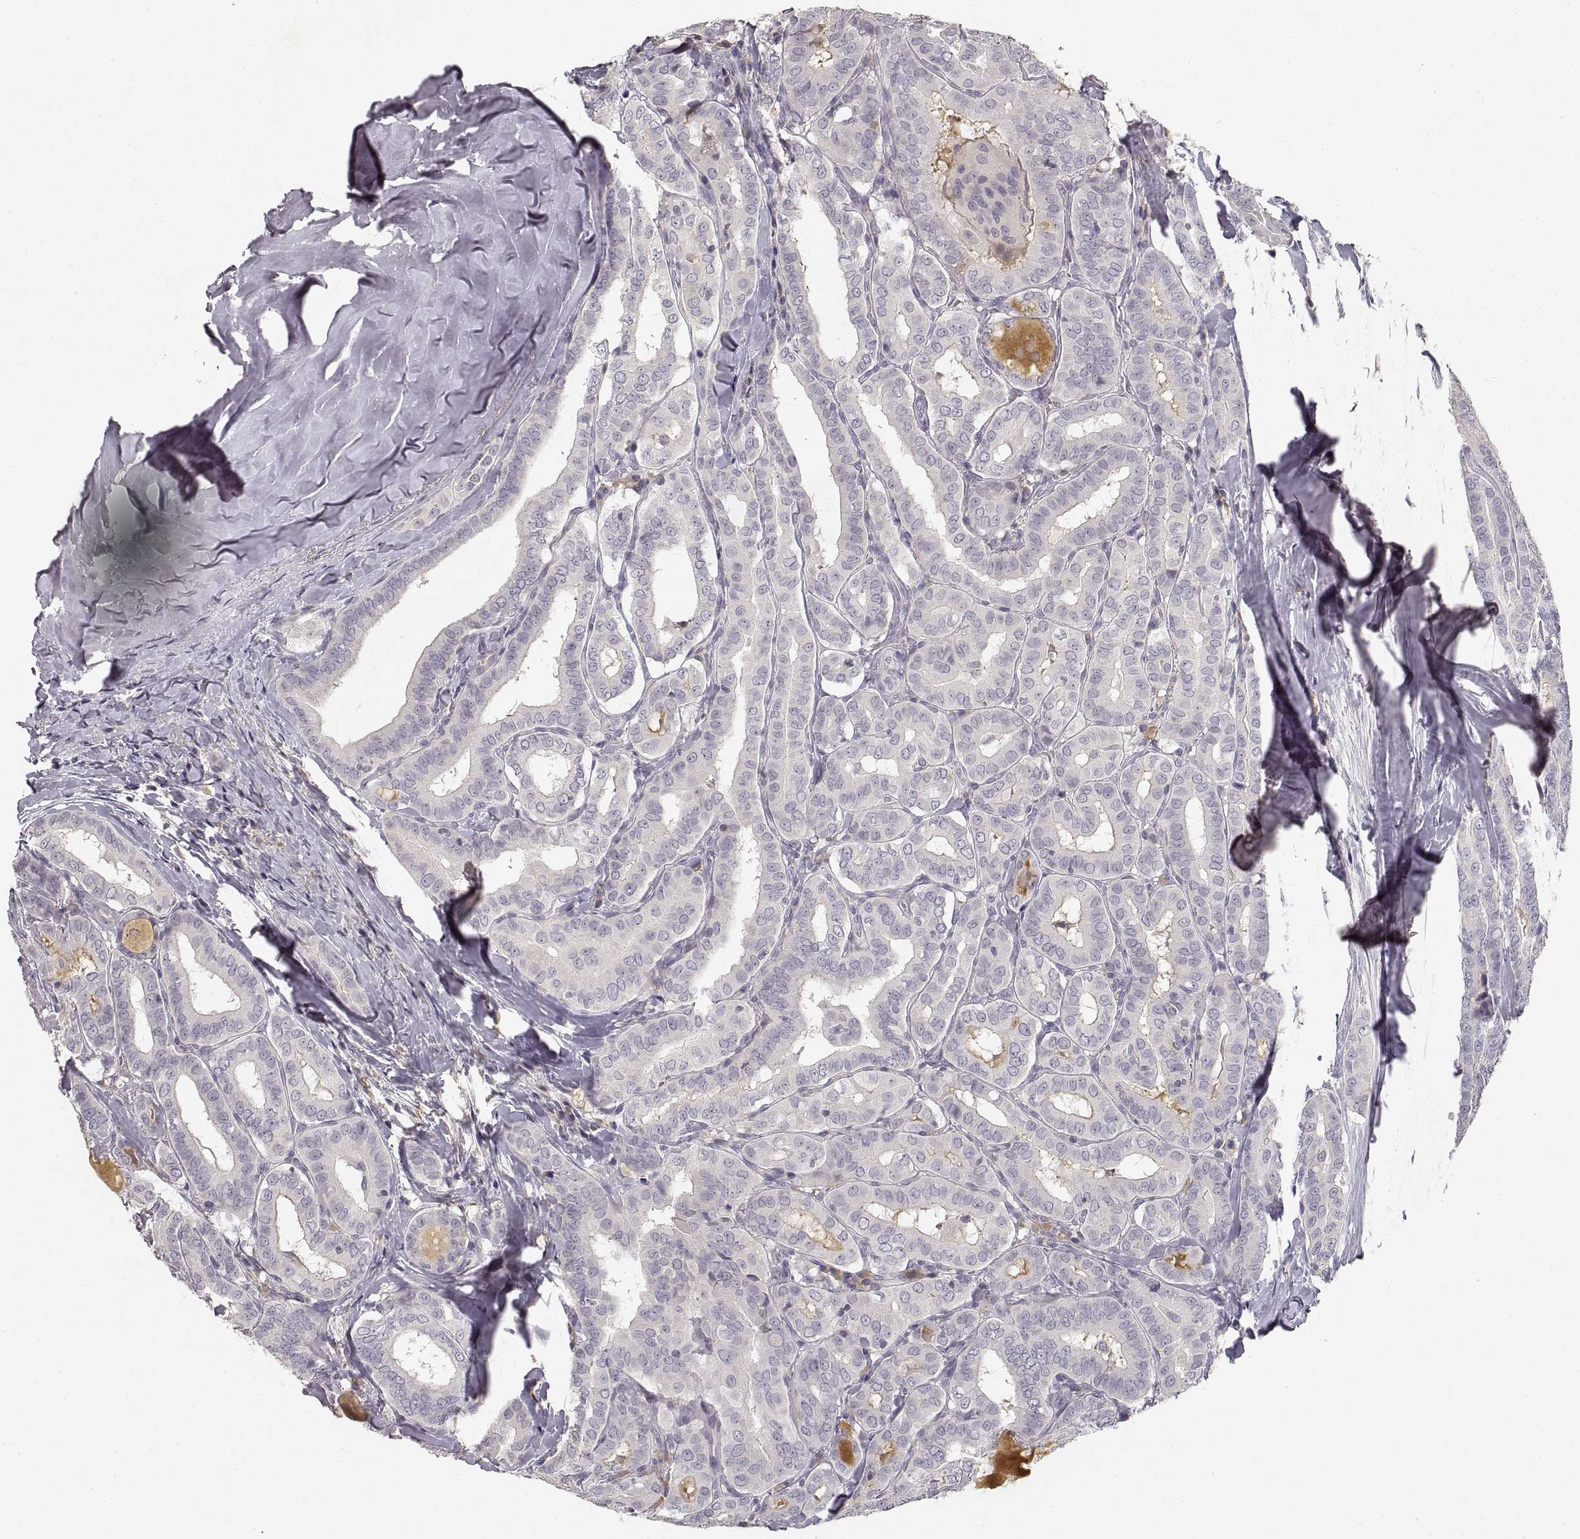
{"staining": {"intensity": "negative", "quantity": "none", "location": "none"}, "tissue": "thyroid cancer", "cell_type": "Tumor cells", "image_type": "cancer", "snomed": [{"axis": "morphology", "description": "Papillary adenocarcinoma, NOS"}, {"axis": "morphology", "description": "Papillary adenoma metastatic"}, {"axis": "topography", "description": "Thyroid gland"}], "caption": "Thyroid papillary adenoma metastatic was stained to show a protein in brown. There is no significant positivity in tumor cells.", "gene": "RUNDC3A", "patient": {"sex": "female", "age": 50}}